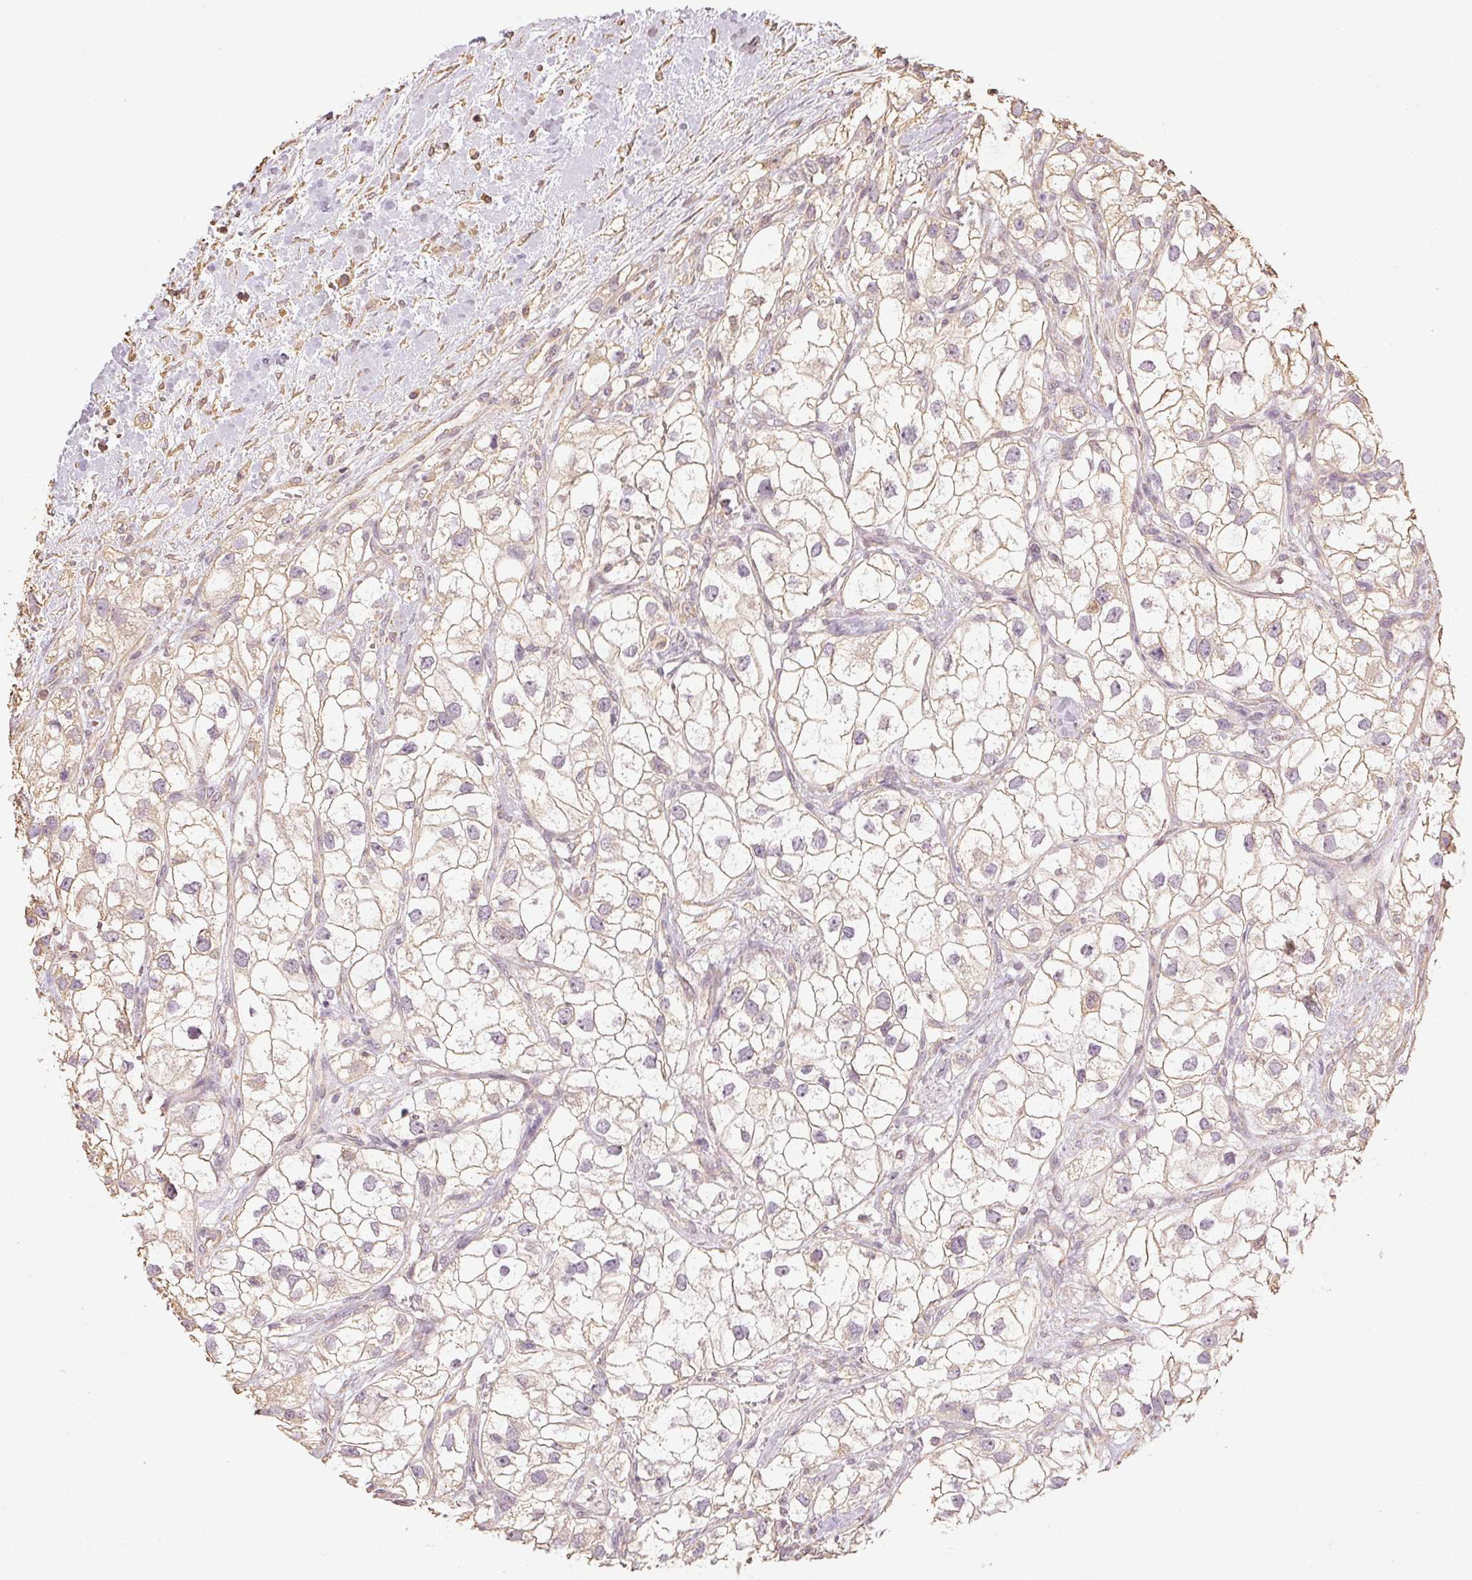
{"staining": {"intensity": "weak", "quantity": ">75%", "location": "cytoplasmic/membranous"}, "tissue": "renal cancer", "cell_type": "Tumor cells", "image_type": "cancer", "snomed": [{"axis": "morphology", "description": "Adenocarcinoma, NOS"}, {"axis": "topography", "description": "Kidney"}], "caption": "This histopathology image displays immunohistochemistry (IHC) staining of human renal adenocarcinoma, with low weak cytoplasmic/membranous expression in about >75% of tumor cells.", "gene": "COL7A1", "patient": {"sex": "male", "age": 59}}